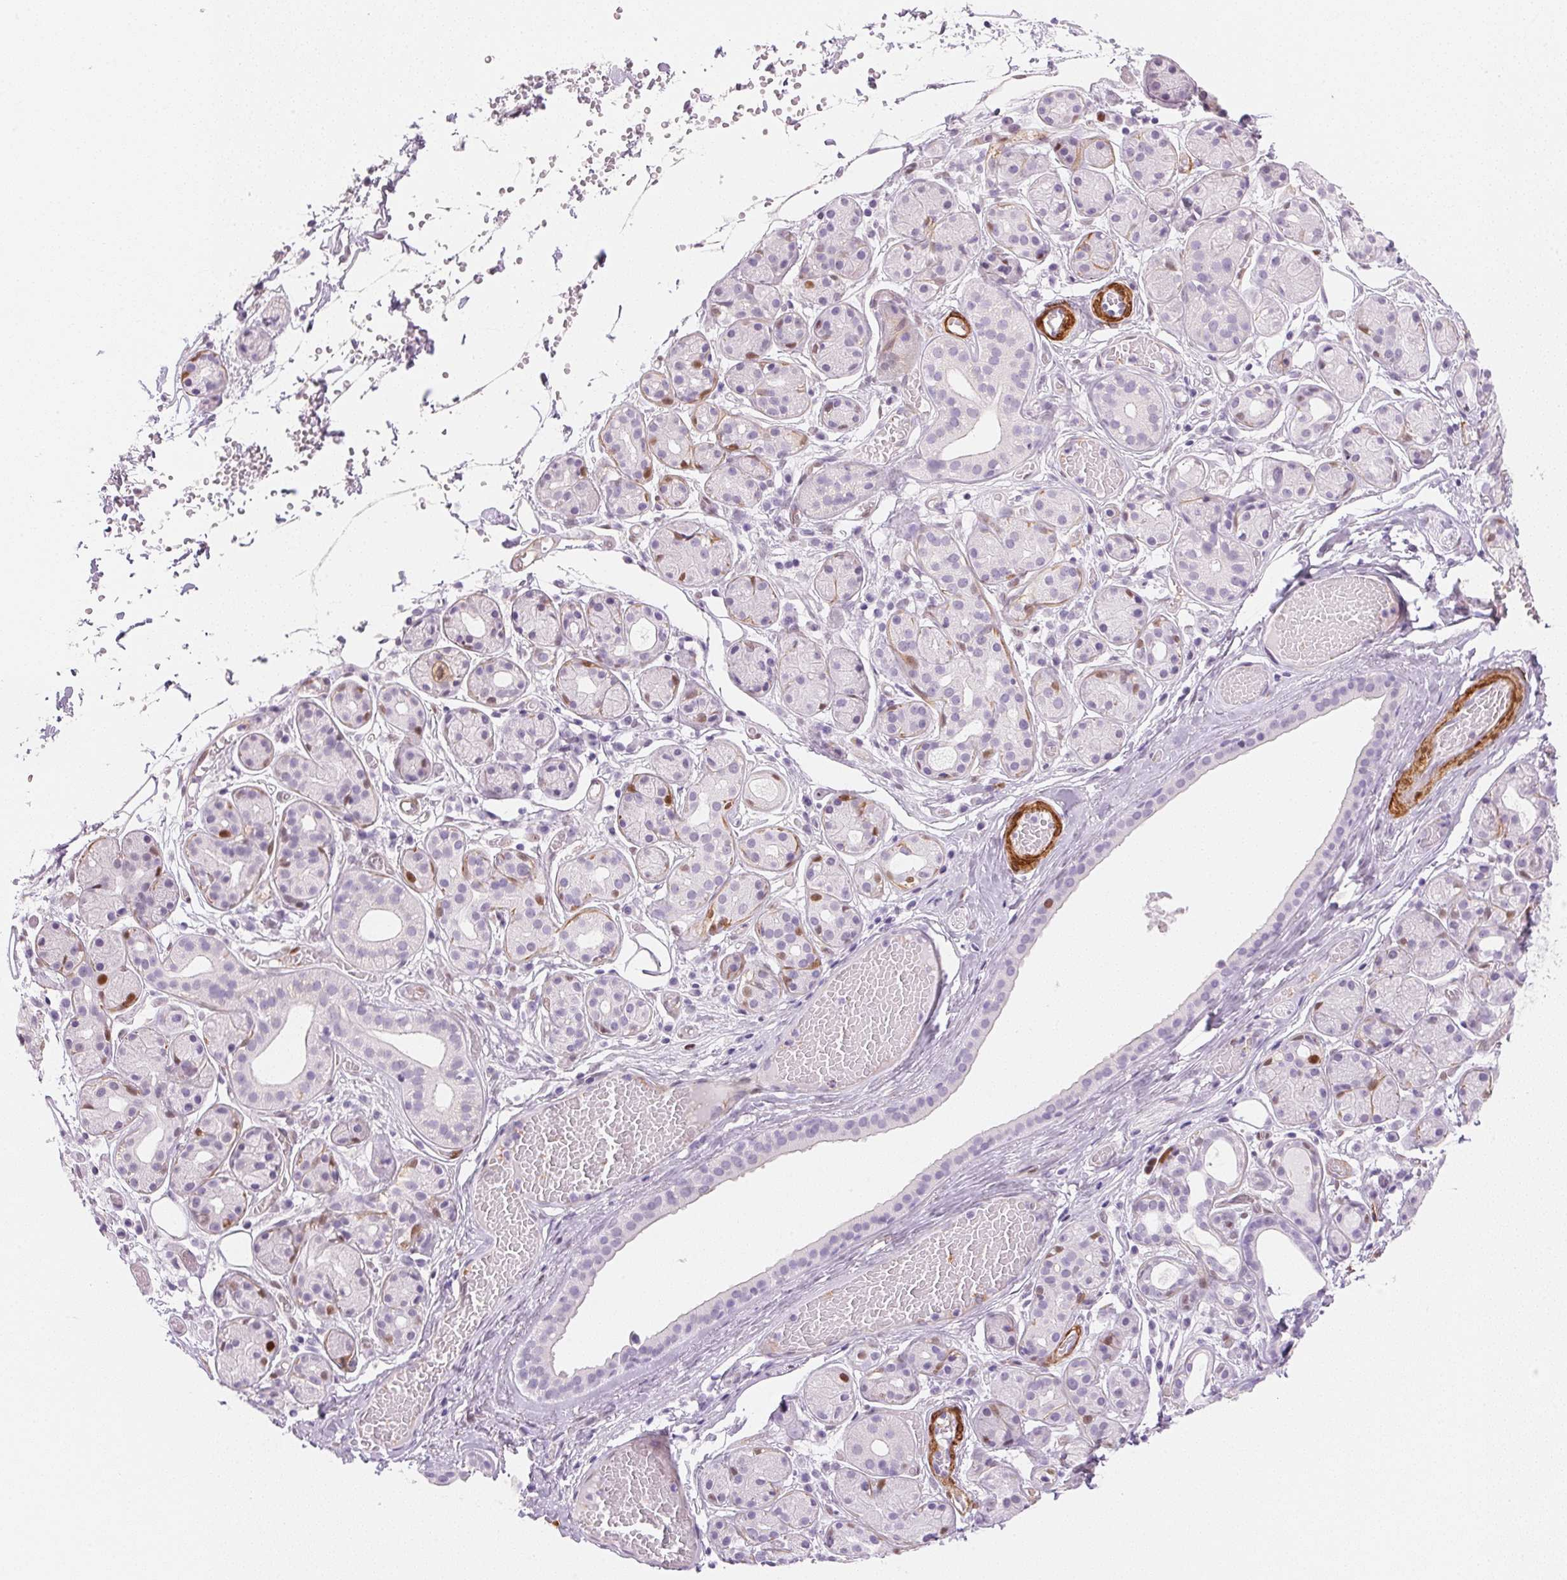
{"staining": {"intensity": "moderate", "quantity": "<25%", "location": "nuclear"}, "tissue": "salivary gland", "cell_type": "Glandular cells", "image_type": "normal", "snomed": [{"axis": "morphology", "description": "Normal tissue, NOS"}, {"axis": "topography", "description": "Salivary gland"}, {"axis": "topography", "description": "Peripheral nerve tissue"}], "caption": "Normal salivary gland demonstrates moderate nuclear expression in about <25% of glandular cells.", "gene": "SMTN", "patient": {"sex": "male", "age": 71}}